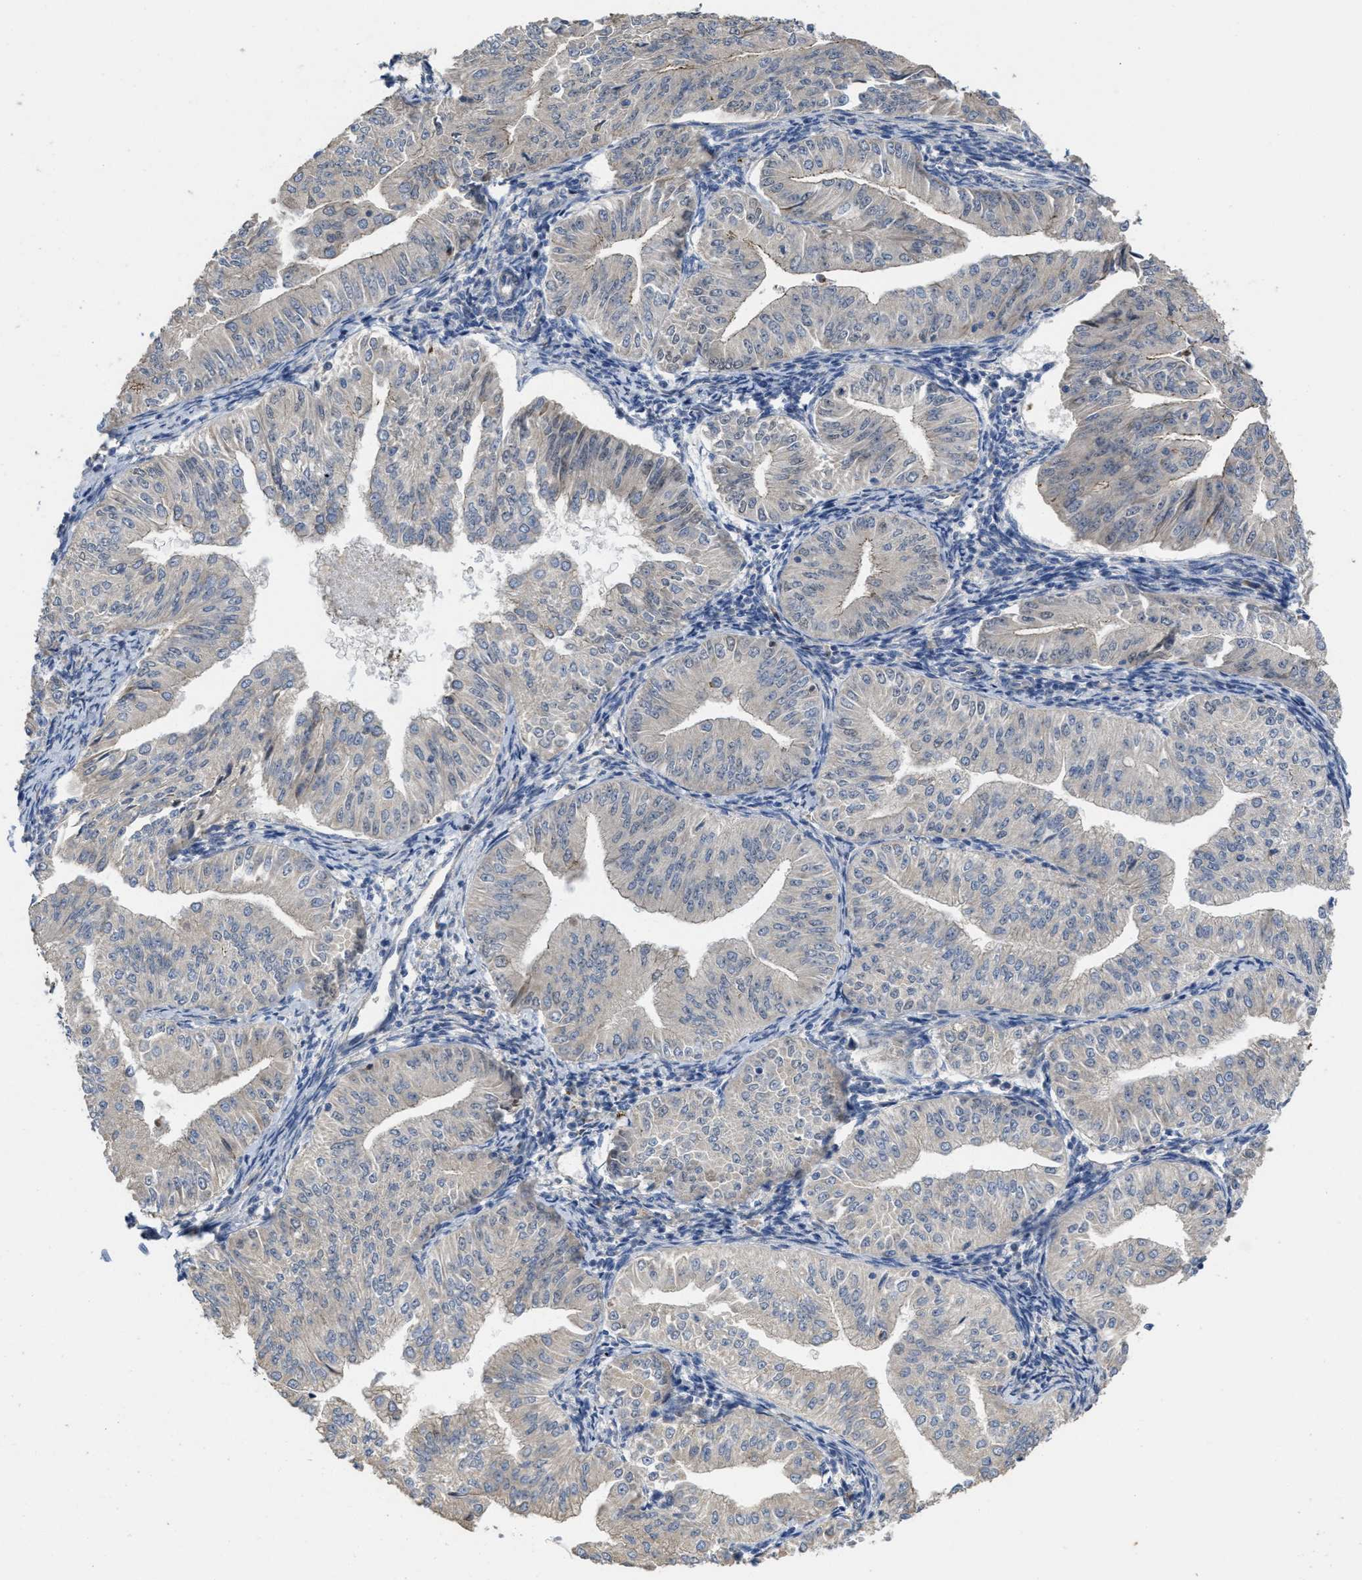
{"staining": {"intensity": "negative", "quantity": "none", "location": "none"}, "tissue": "endometrial cancer", "cell_type": "Tumor cells", "image_type": "cancer", "snomed": [{"axis": "morphology", "description": "Normal tissue, NOS"}, {"axis": "morphology", "description": "Adenocarcinoma, NOS"}, {"axis": "topography", "description": "Endometrium"}], "caption": "Tumor cells show no significant protein positivity in endometrial cancer.", "gene": "CDPF1", "patient": {"sex": "female", "age": 53}}